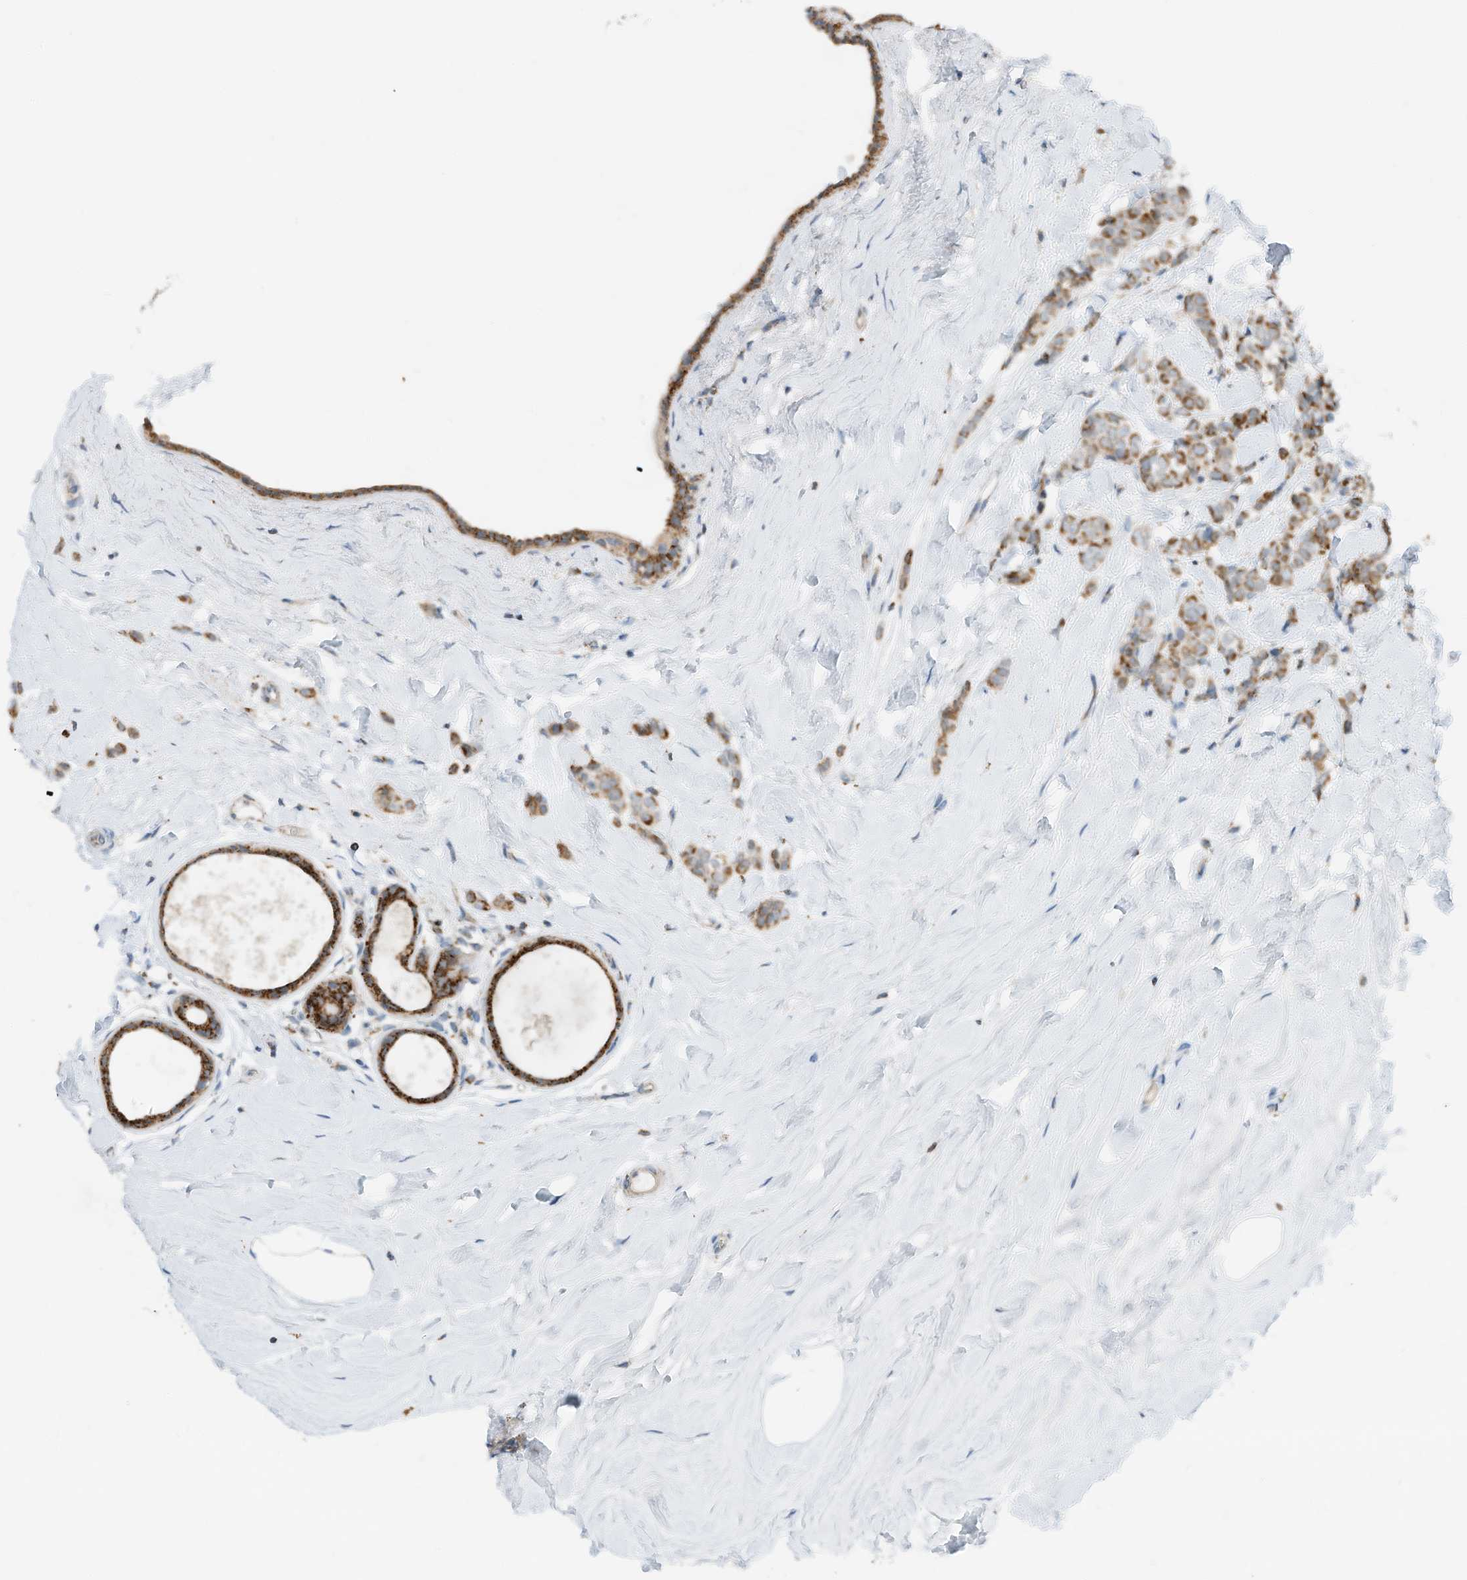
{"staining": {"intensity": "strong", "quantity": ">75%", "location": "cytoplasmic/membranous"}, "tissue": "breast cancer", "cell_type": "Tumor cells", "image_type": "cancer", "snomed": [{"axis": "morphology", "description": "Lobular carcinoma"}, {"axis": "topography", "description": "Breast"}], "caption": "A high-resolution micrograph shows IHC staining of lobular carcinoma (breast), which reveals strong cytoplasmic/membranous expression in approximately >75% of tumor cells.", "gene": "RMND1", "patient": {"sex": "female", "age": 47}}